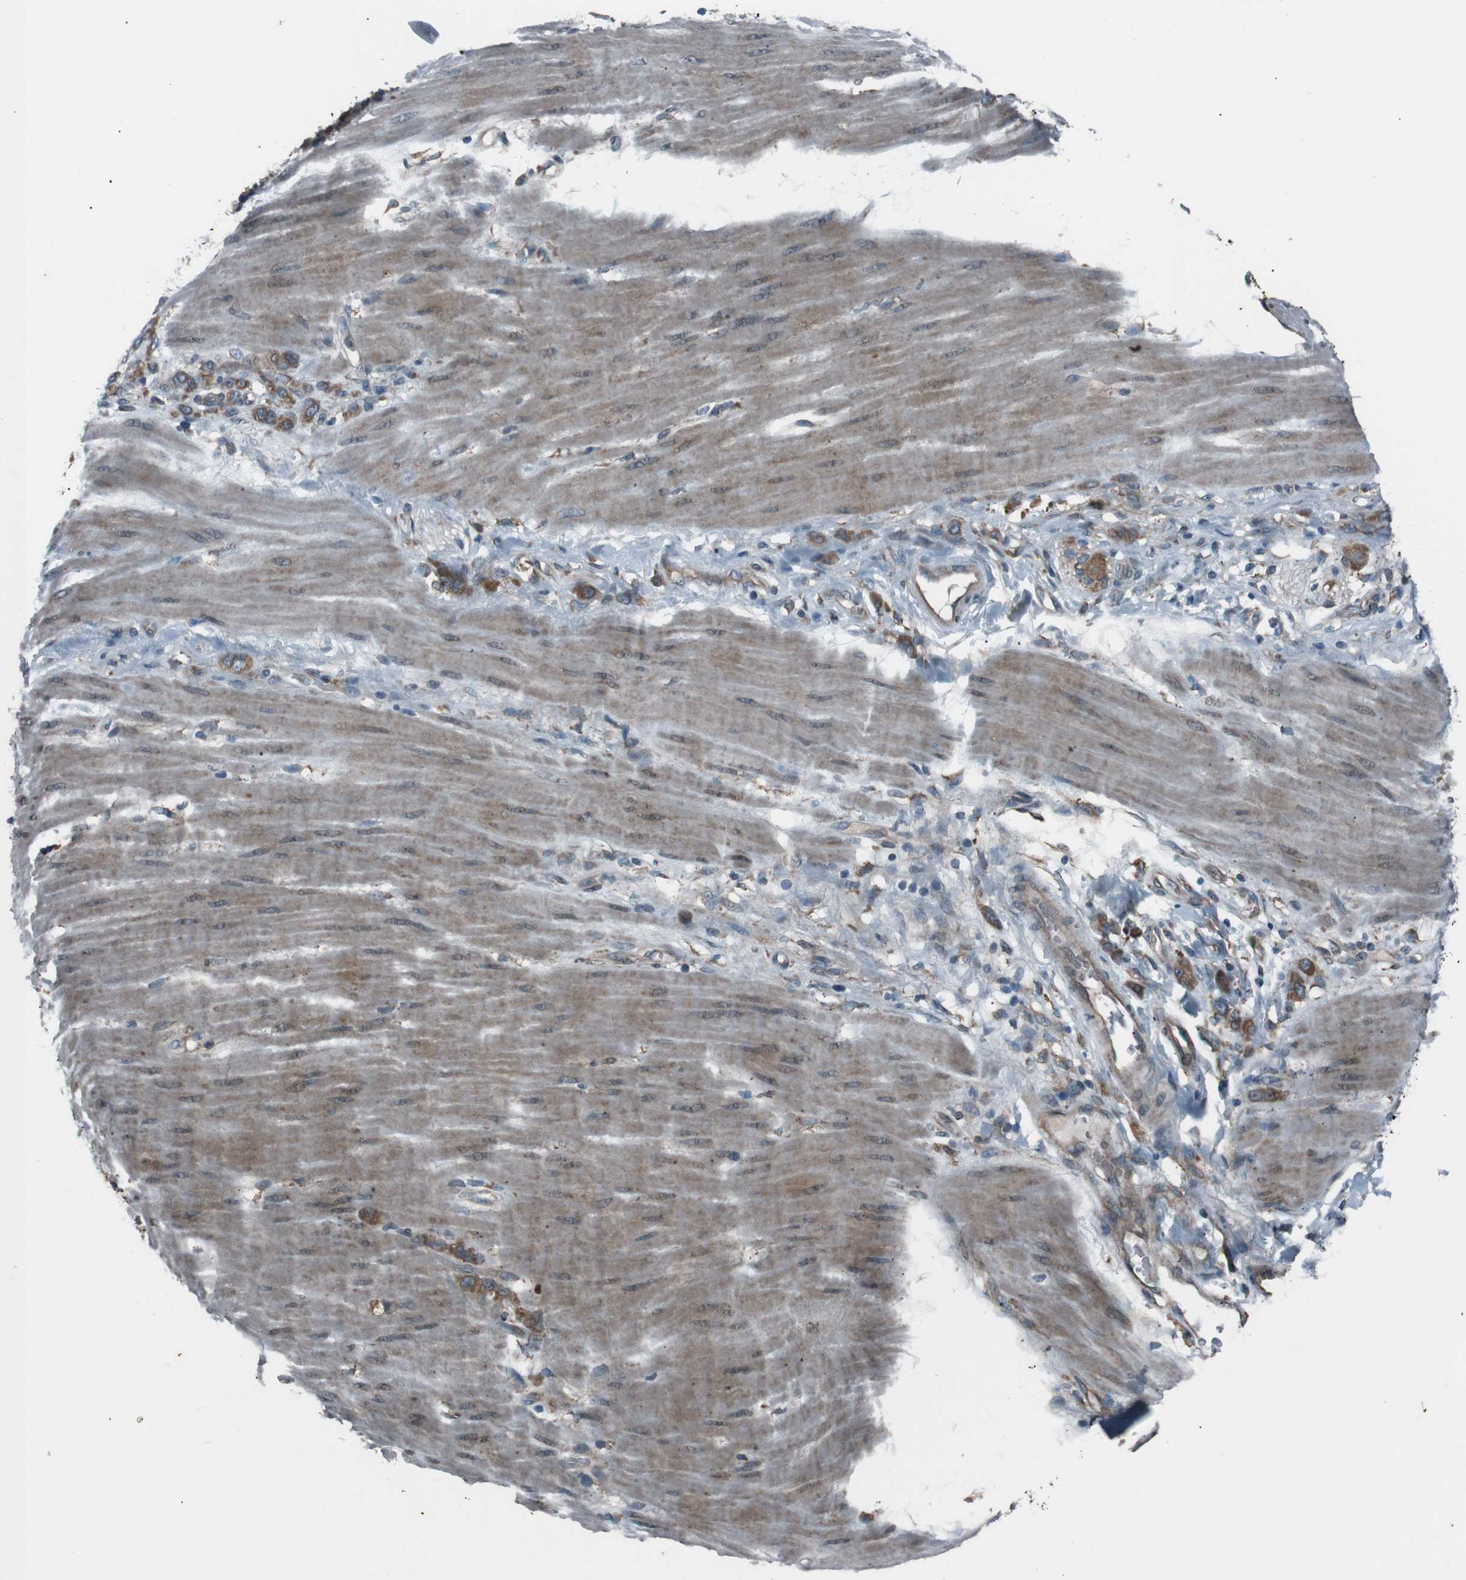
{"staining": {"intensity": "moderate", "quantity": ">75%", "location": "cytoplasmic/membranous"}, "tissue": "stomach cancer", "cell_type": "Tumor cells", "image_type": "cancer", "snomed": [{"axis": "morphology", "description": "Adenocarcinoma, NOS"}, {"axis": "topography", "description": "Stomach"}], "caption": "IHC image of neoplastic tissue: human stomach cancer (adenocarcinoma) stained using immunohistochemistry displays medium levels of moderate protein expression localized specifically in the cytoplasmic/membranous of tumor cells, appearing as a cytoplasmic/membranous brown color.", "gene": "SIGMAR1", "patient": {"sex": "male", "age": 82}}